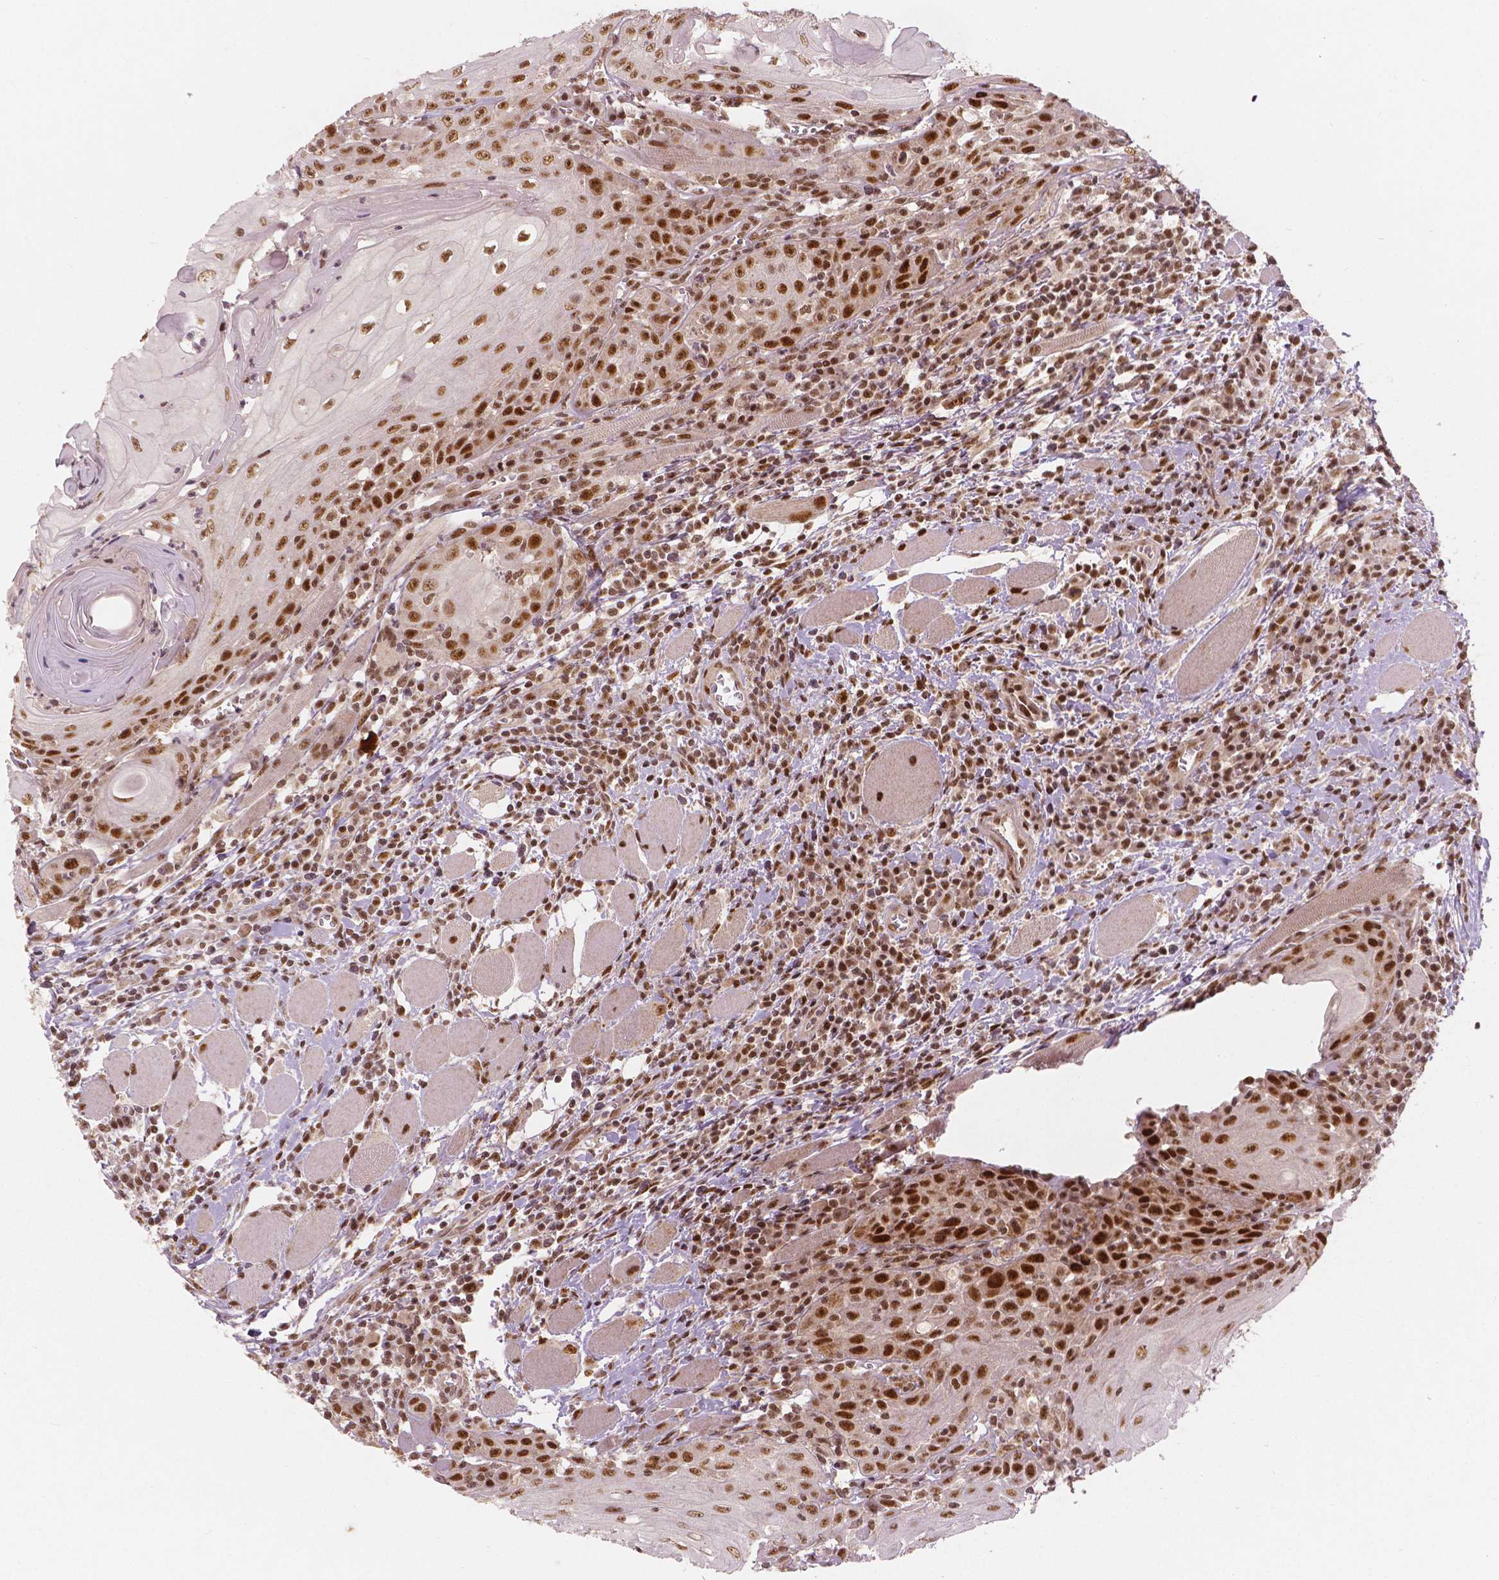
{"staining": {"intensity": "strong", "quantity": ">75%", "location": "nuclear"}, "tissue": "head and neck cancer", "cell_type": "Tumor cells", "image_type": "cancer", "snomed": [{"axis": "morphology", "description": "Squamous cell carcinoma, NOS"}, {"axis": "topography", "description": "Head-Neck"}], "caption": "A photomicrograph of human head and neck cancer stained for a protein reveals strong nuclear brown staining in tumor cells.", "gene": "NSD2", "patient": {"sex": "male", "age": 52}}